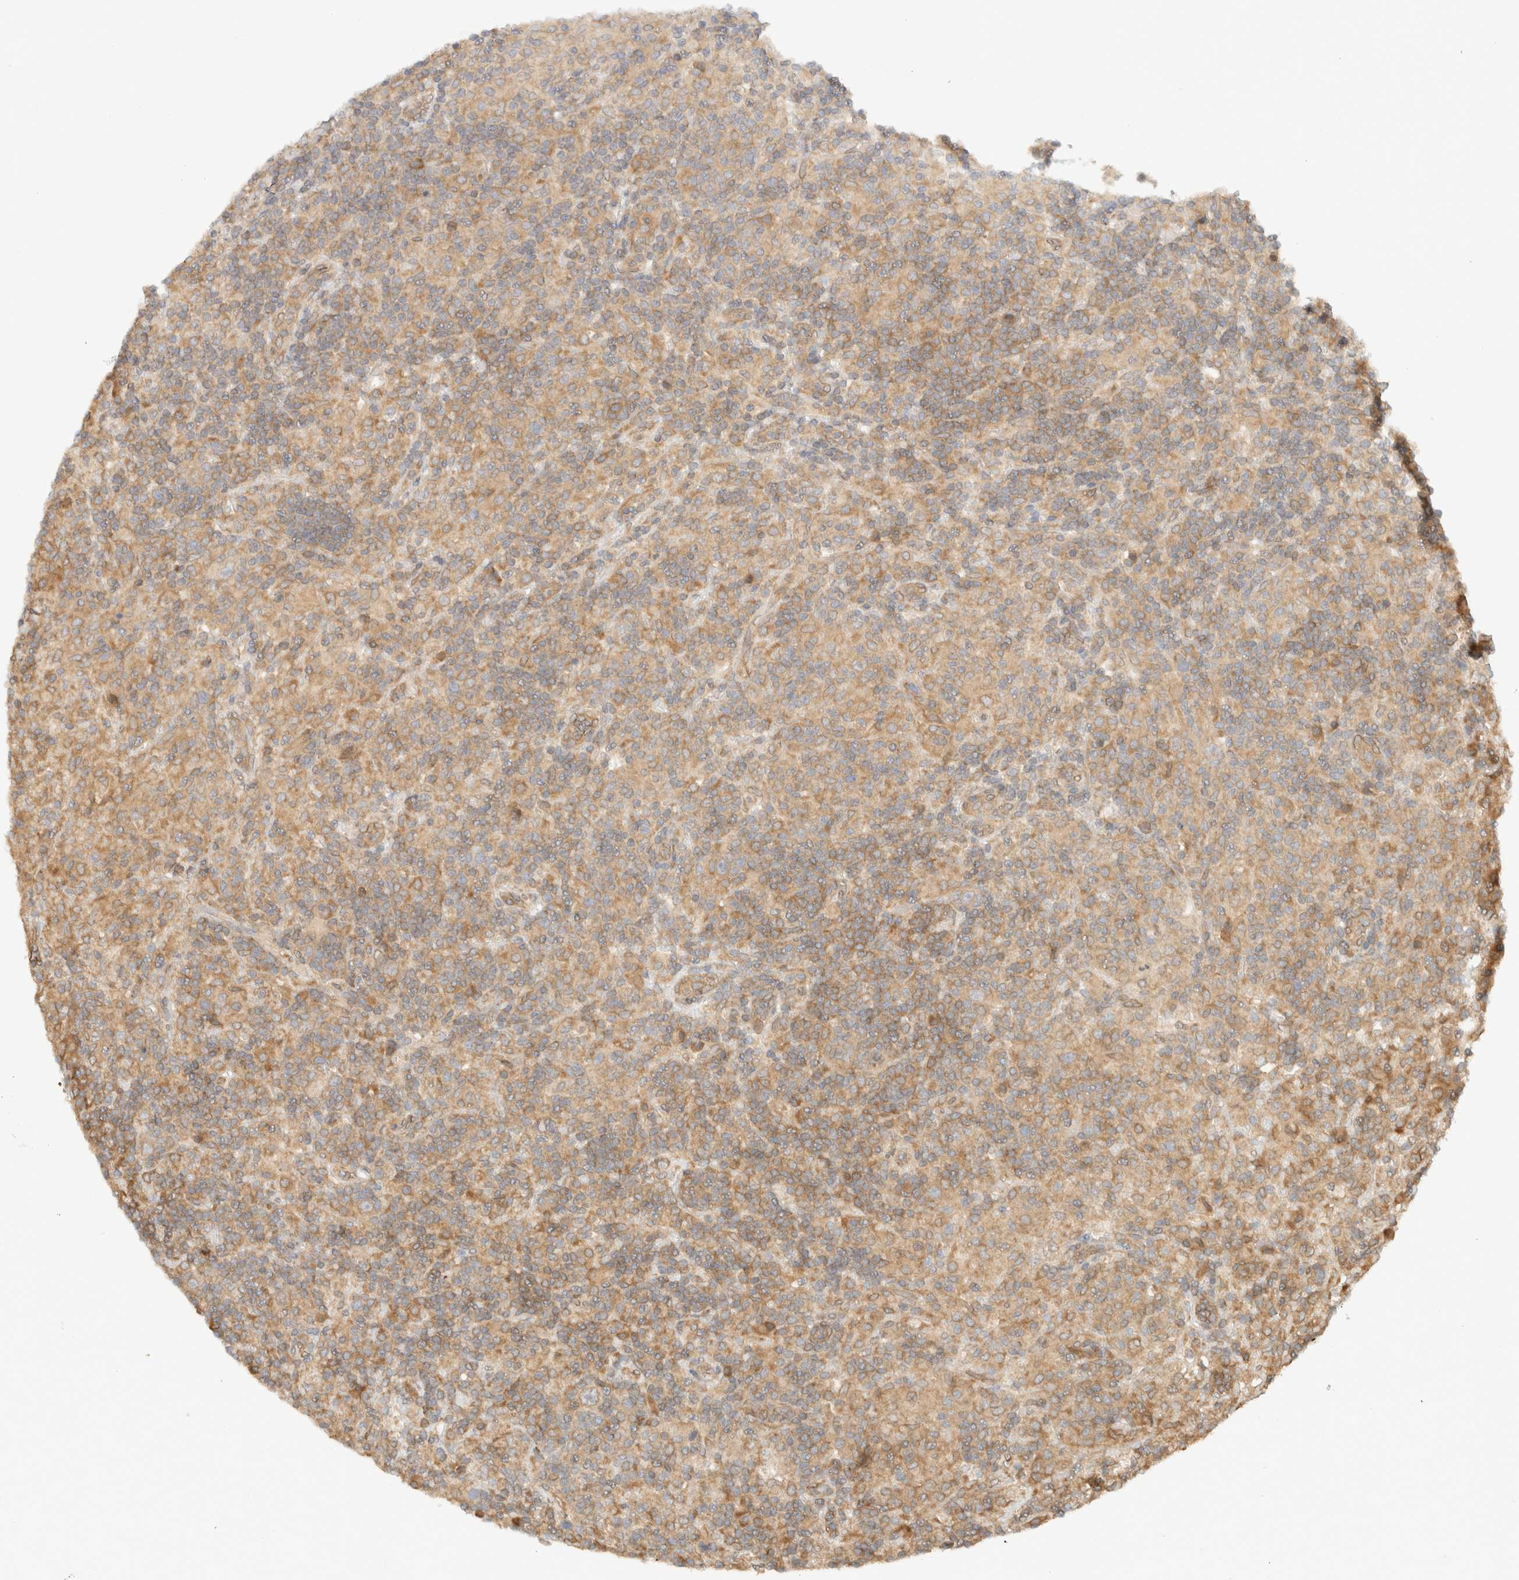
{"staining": {"intensity": "moderate", "quantity": "25%-75%", "location": "cytoplasmic/membranous"}, "tissue": "lymphoma", "cell_type": "Tumor cells", "image_type": "cancer", "snomed": [{"axis": "morphology", "description": "Hodgkin's disease, NOS"}, {"axis": "topography", "description": "Lymph node"}], "caption": "A brown stain labels moderate cytoplasmic/membranous positivity of a protein in human Hodgkin's disease tumor cells.", "gene": "ARFGEF2", "patient": {"sex": "male", "age": 70}}